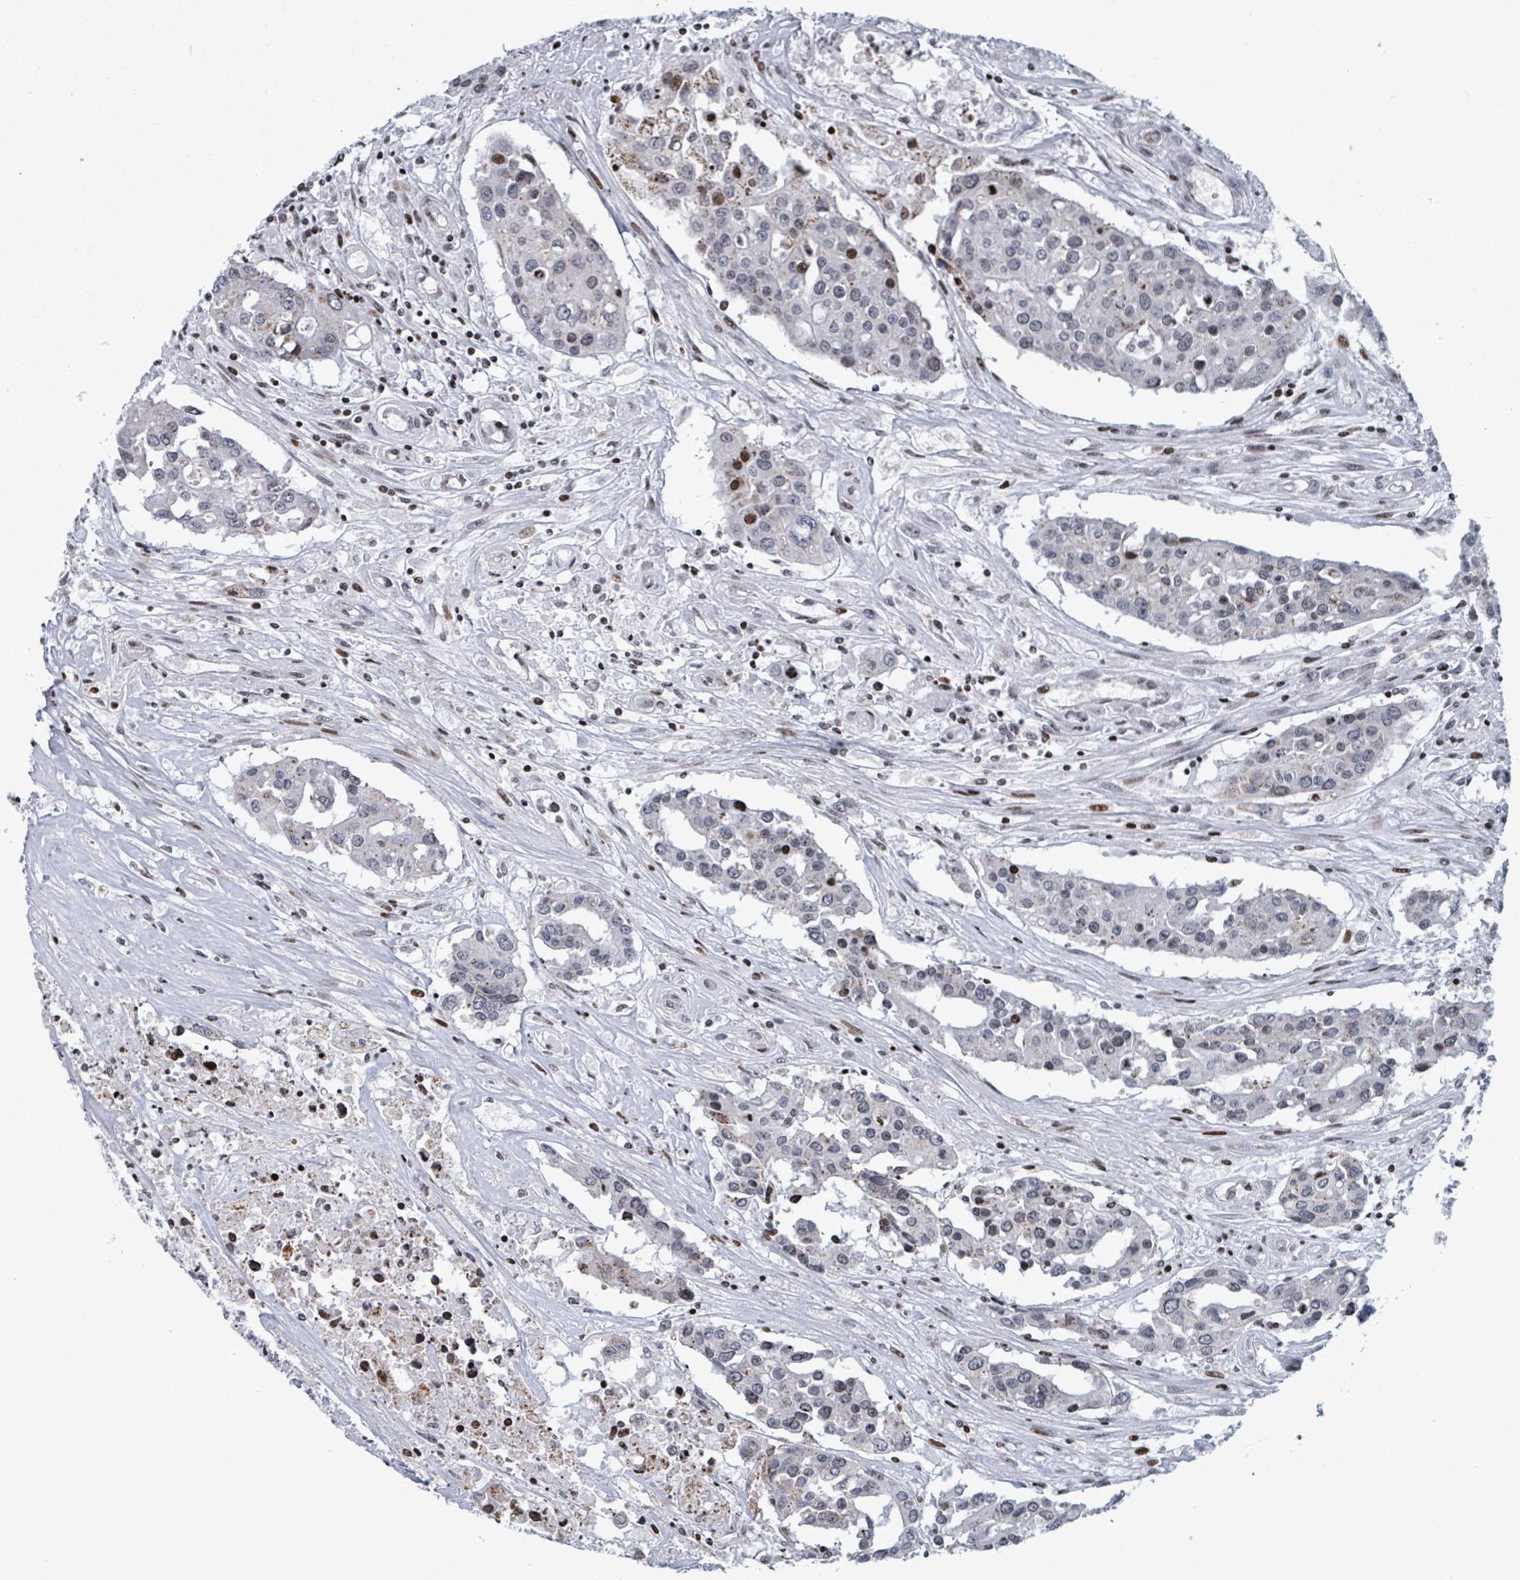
{"staining": {"intensity": "moderate", "quantity": "<25%", "location": "nuclear"}, "tissue": "colorectal cancer", "cell_type": "Tumor cells", "image_type": "cancer", "snomed": [{"axis": "morphology", "description": "Adenocarcinoma, NOS"}, {"axis": "topography", "description": "Colon"}], "caption": "A brown stain highlights moderate nuclear staining of a protein in human colorectal cancer (adenocarcinoma) tumor cells. The protein of interest is stained brown, and the nuclei are stained in blue (DAB IHC with brightfield microscopy, high magnification).", "gene": "FNDC4", "patient": {"sex": "male", "age": 77}}